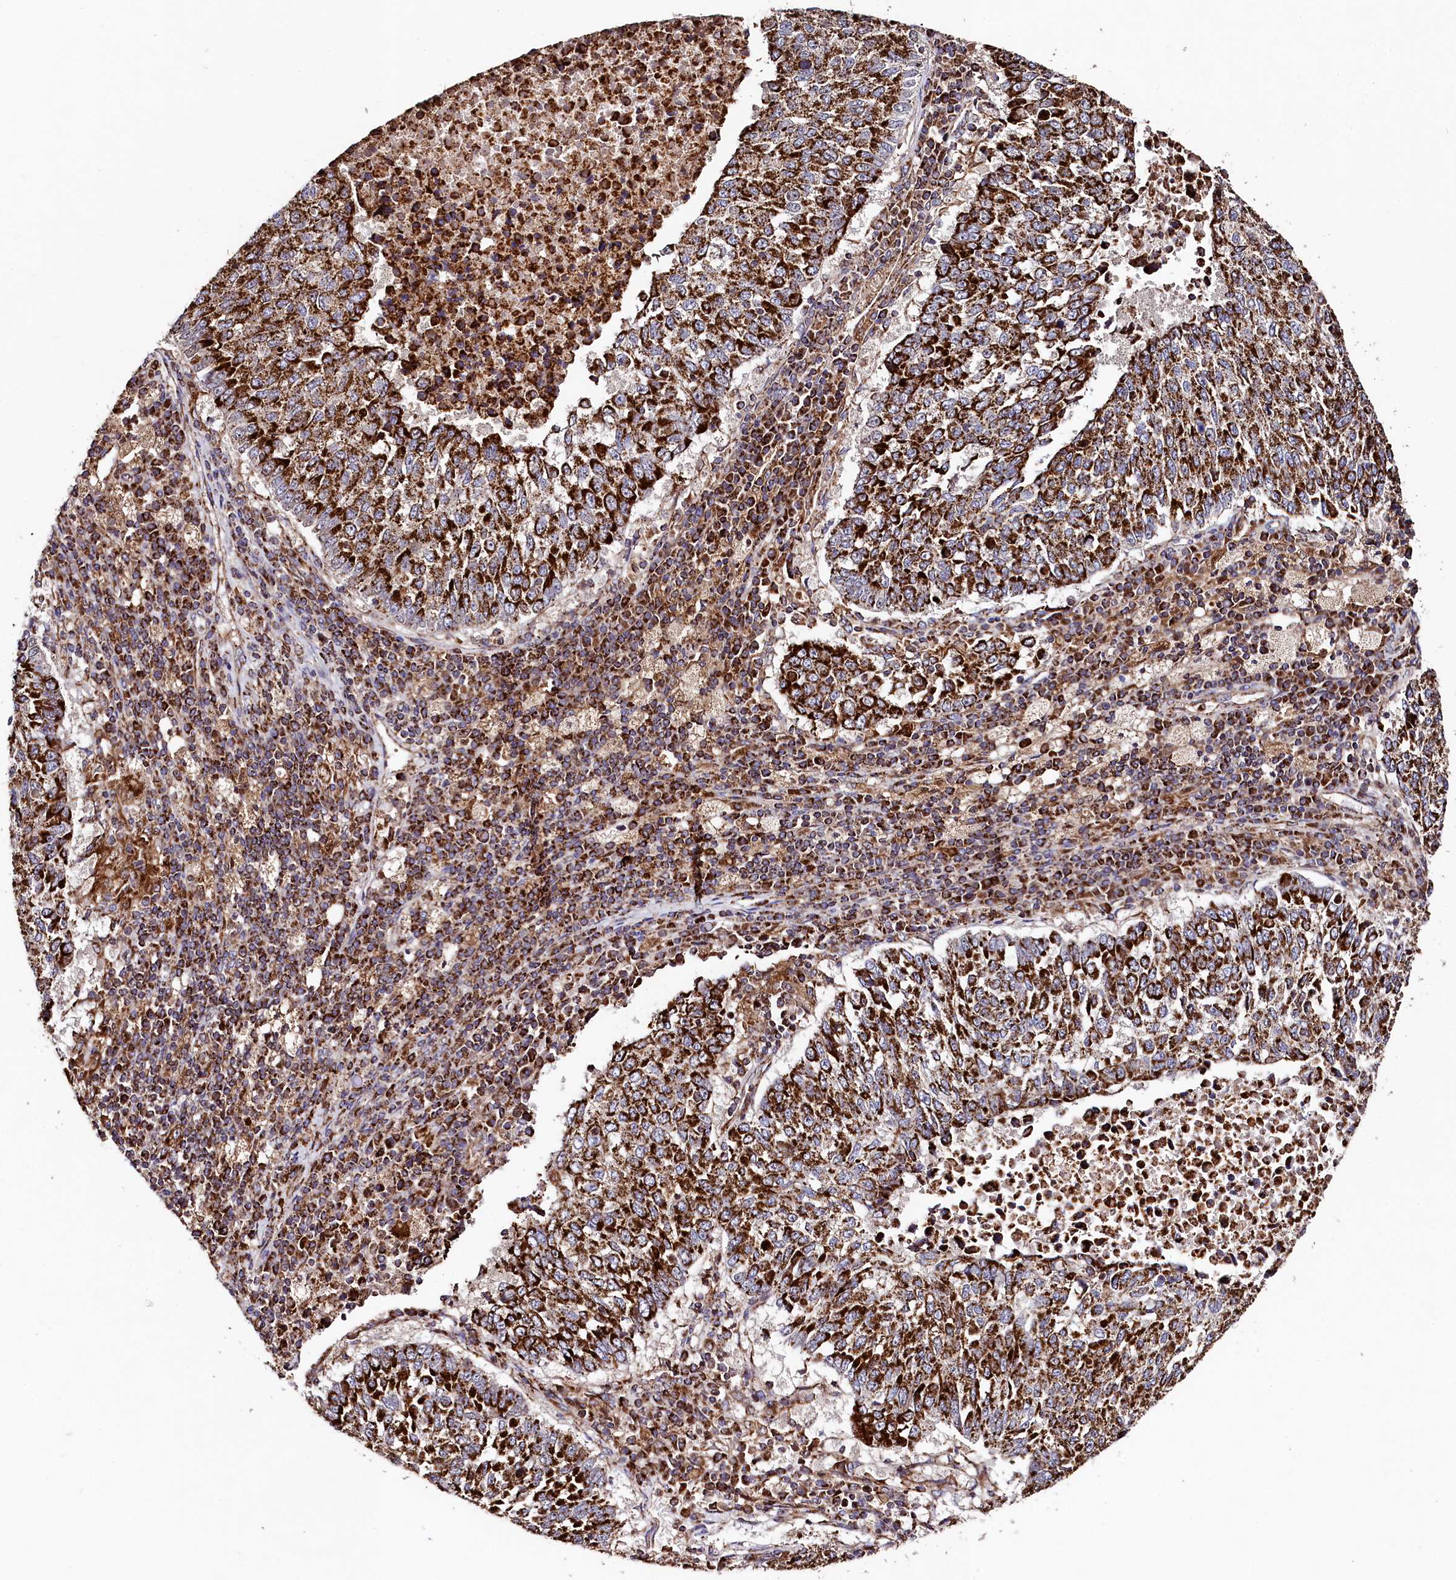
{"staining": {"intensity": "strong", "quantity": ">75%", "location": "cytoplasmic/membranous"}, "tissue": "lung cancer", "cell_type": "Tumor cells", "image_type": "cancer", "snomed": [{"axis": "morphology", "description": "Squamous cell carcinoma, NOS"}, {"axis": "topography", "description": "Lung"}], "caption": "Lung squamous cell carcinoma was stained to show a protein in brown. There is high levels of strong cytoplasmic/membranous expression in approximately >75% of tumor cells. The staining was performed using DAB (3,3'-diaminobenzidine) to visualize the protein expression in brown, while the nuclei were stained in blue with hematoxylin (Magnification: 20x).", "gene": "CLYBL", "patient": {"sex": "male", "age": 73}}